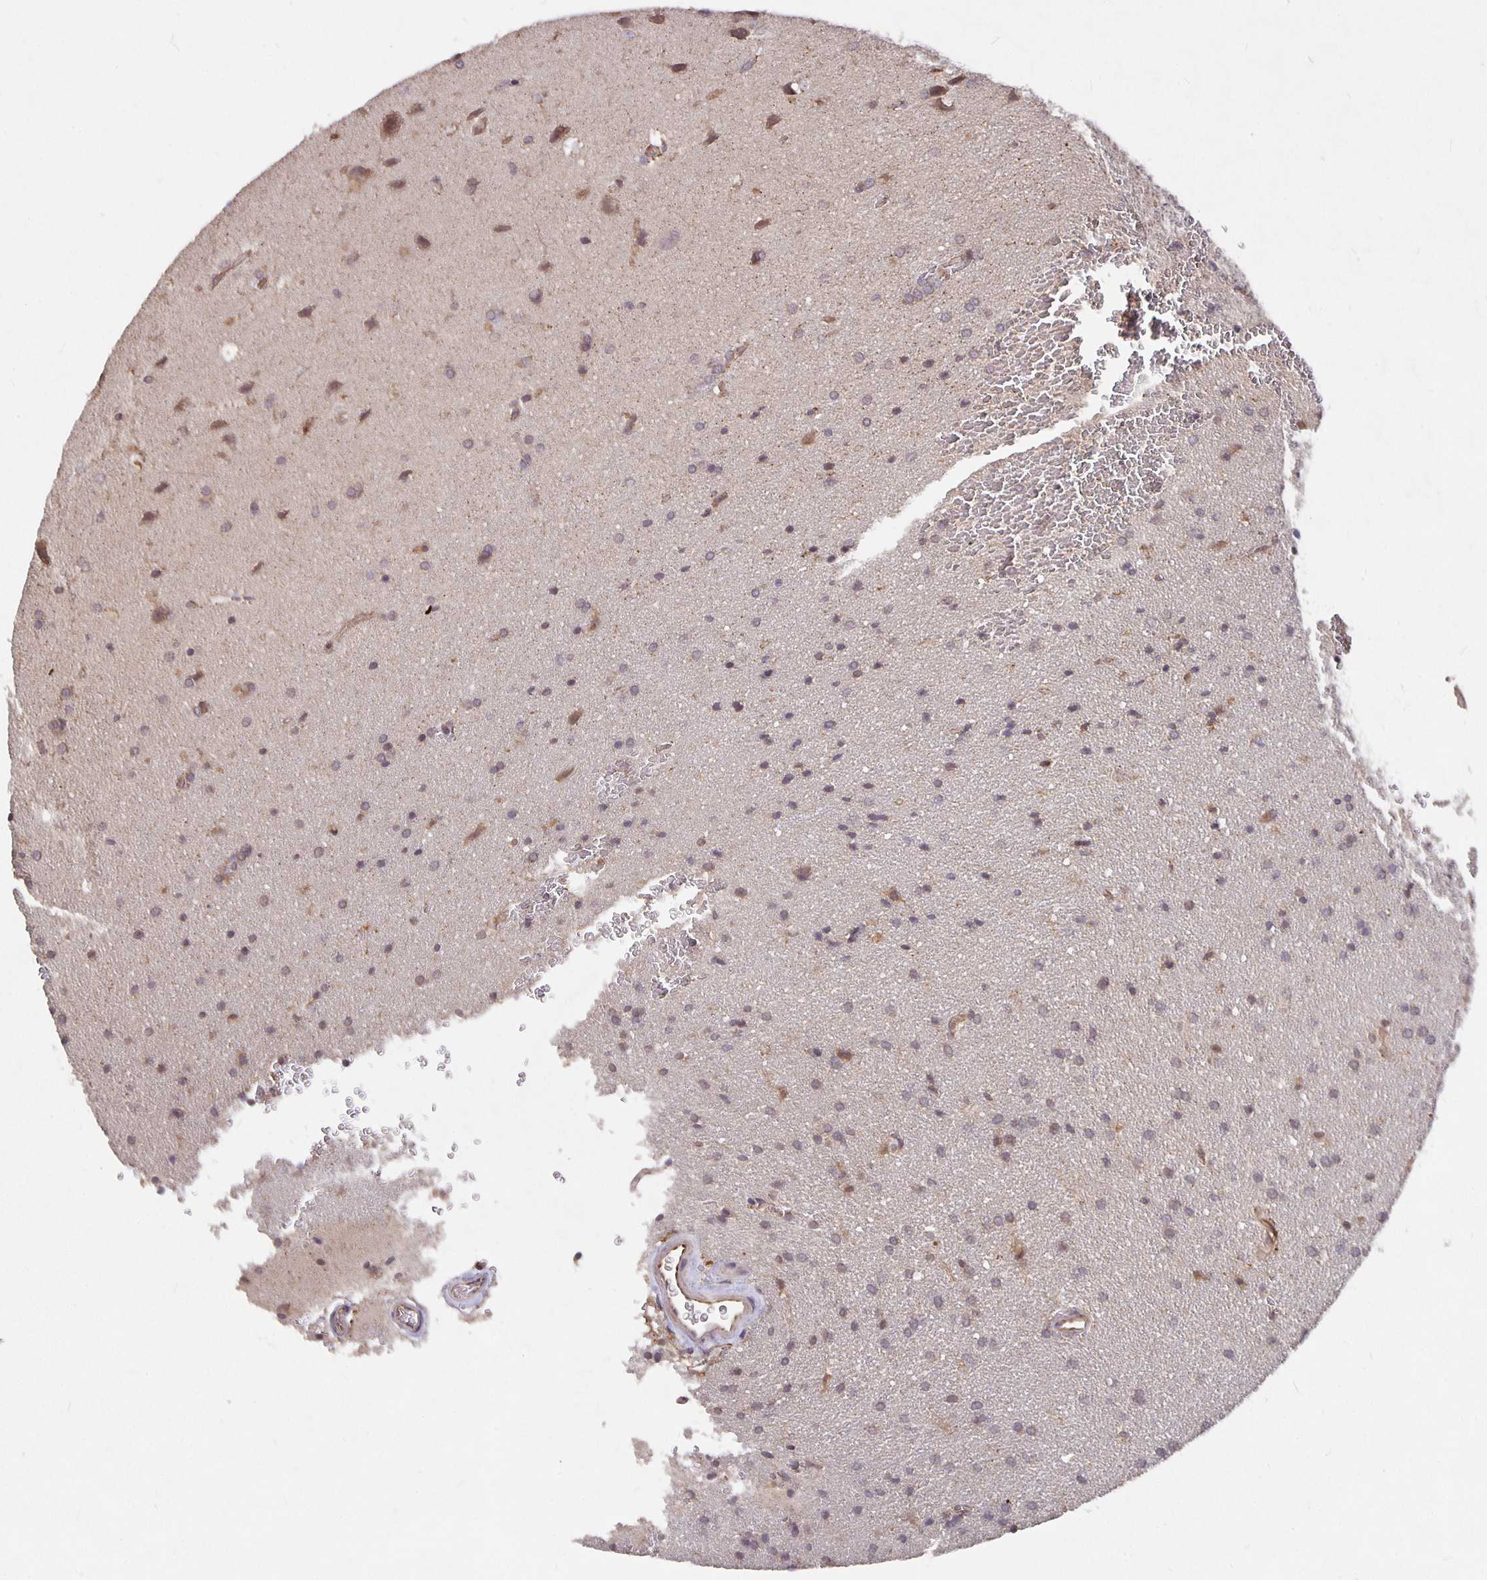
{"staining": {"intensity": "negative", "quantity": "none", "location": "none"}, "tissue": "glioma", "cell_type": "Tumor cells", "image_type": "cancer", "snomed": [{"axis": "morphology", "description": "Glioma, malignant, Low grade"}, {"axis": "topography", "description": "Brain"}], "caption": "Immunohistochemistry micrograph of neoplastic tissue: human malignant low-grade glioma stained with DAB exhibits no significant protein positivity in tumor cells. Nuclei are stained in blue.", "gene": "NOG", "patient": {"sex": "female", "age": 34}}